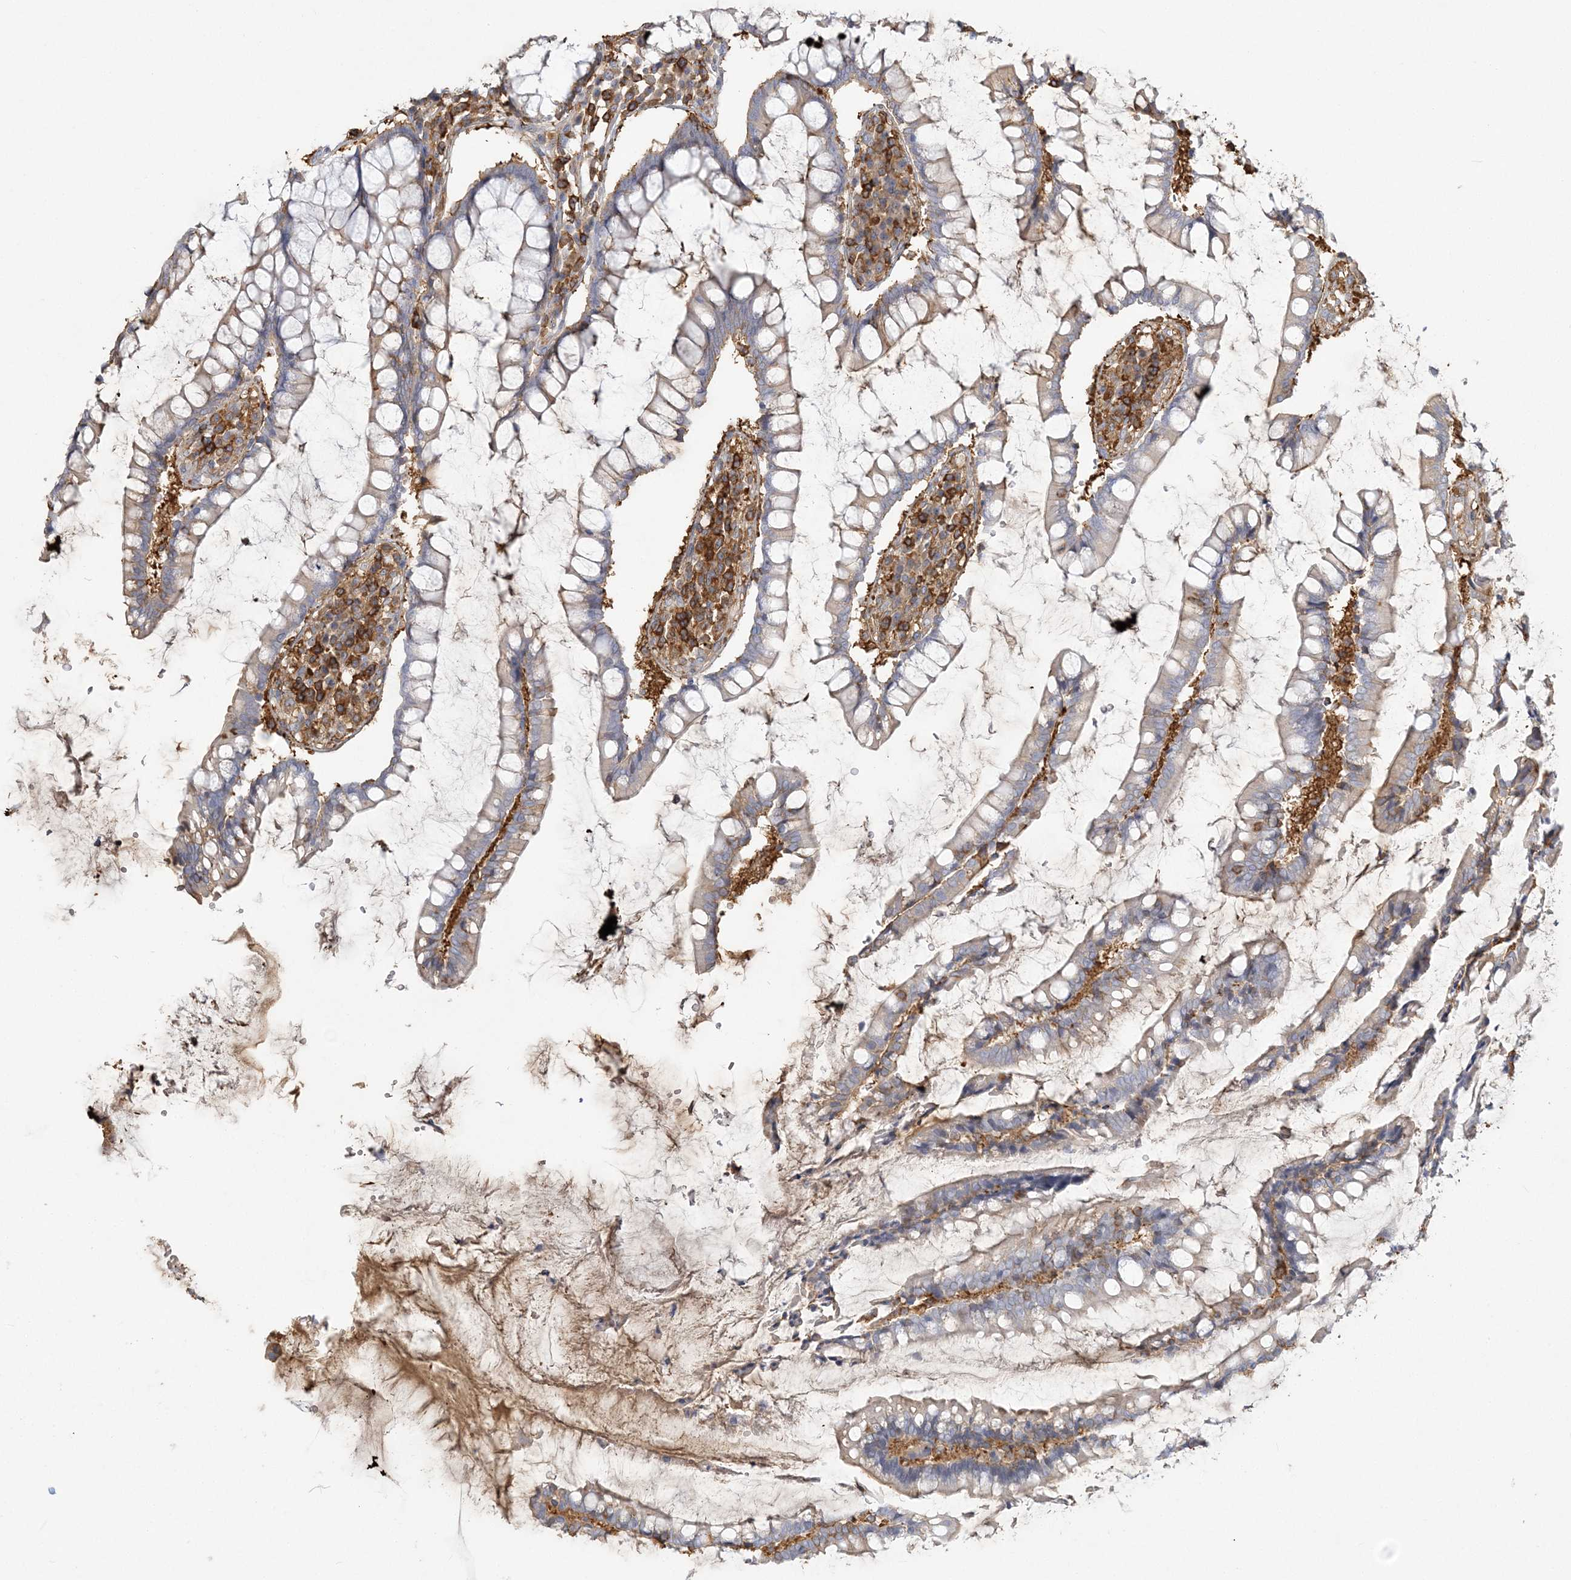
{"staining": {"intensity": "moderate", "quantity": ">75%", "location": "cytoplasmic/membranous"}, "tissue": "colon", "cell_type": "Endothelial cells", "image_type": "normal", "snomed": [{"axis": "morphology", "description": "Normal tissue, NOS"}, {"axis": "topography", "description": "Colon"}], "caption": "An image of human colon stained for a protein reveals moderate cytoplasmic/membranous brown staining in endothelial cells. The protein is stained brown, and the nuclei are stained in blue (DAB (3,3'-diaminobenzidine) IHC with brightfield microscopy, high magnification).", "gene": "ANKS1A", "patient": {"sex": "female", "age": 79}}